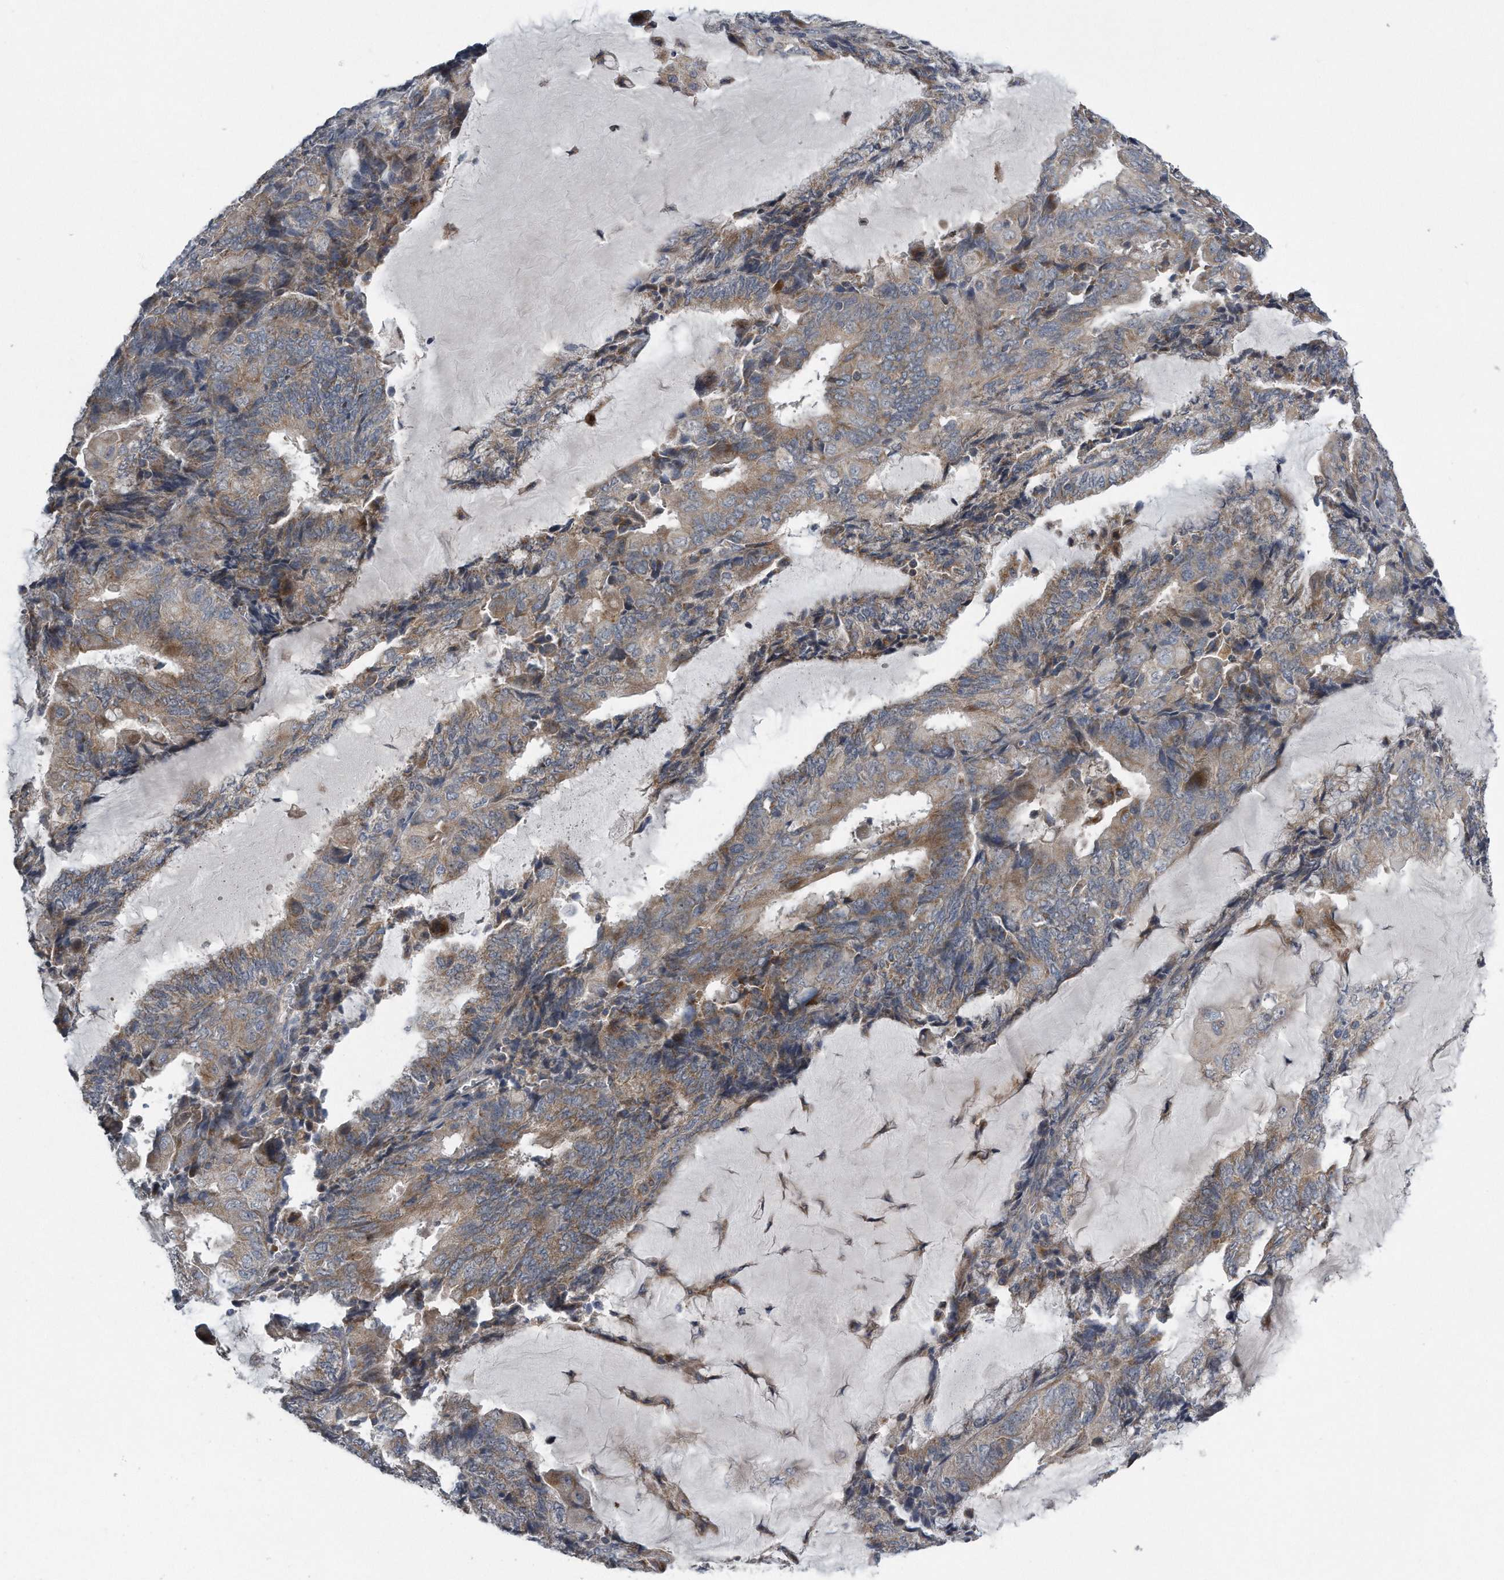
{"staining": {"intensity": "moderate", "quantity": ">75%", "location": "cytoplasmic/membranous"}, "tissue": "endometrial cancer", "cell_type": "Tumor cells", "image_type": "cancer", "snomed": [{"axis": "morphology", "description": "Adenocarcinoma, NOS"}, {"axis": "topography", "description": "Endometrium"}], "caption": "Endometrial cancer (adenocarcinoma) was stained to show a protein in brown. There is medium levels of moderate cytoplasmic/membranous expression in approximately >75% of tumor cells.", "gene": "LYRM4", "patient": {"sex": "female", "age": 81}}